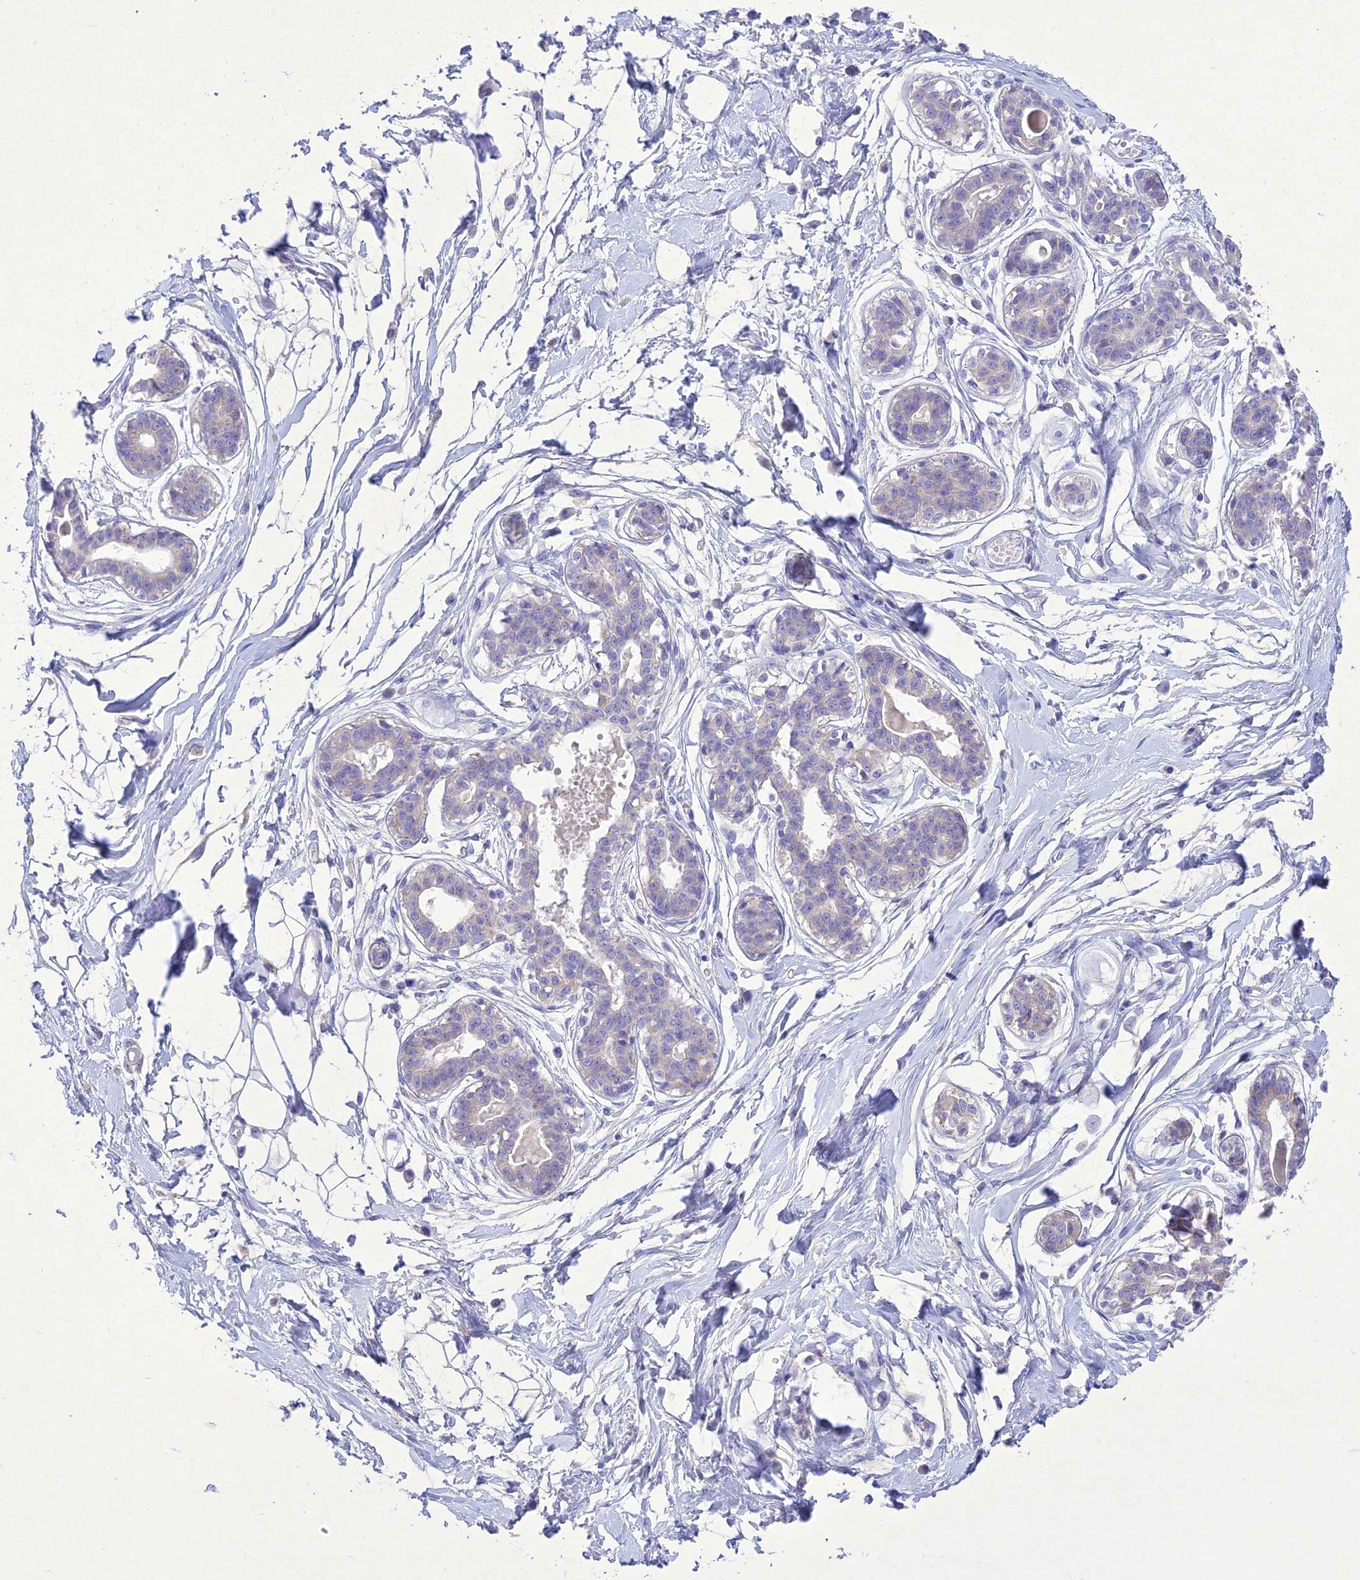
{"staining": {"intensity": "negative", "quantity": "none", "location": "none"}, "tissue": "breast", "cell_type": "Adipocytes", "image_type": "normal", "snomed": [{"axis": "morphology", "description": "Normal tissue, NOS"}, {"axis": "topography", "description": "Breast"}], "caption": "The immunohistochemistry (IHC) photomicrograph has no significant positivity in adipocytes of breast.", "gene": "SLC13A5", "patient": {"sex": "female", "age": 45}}